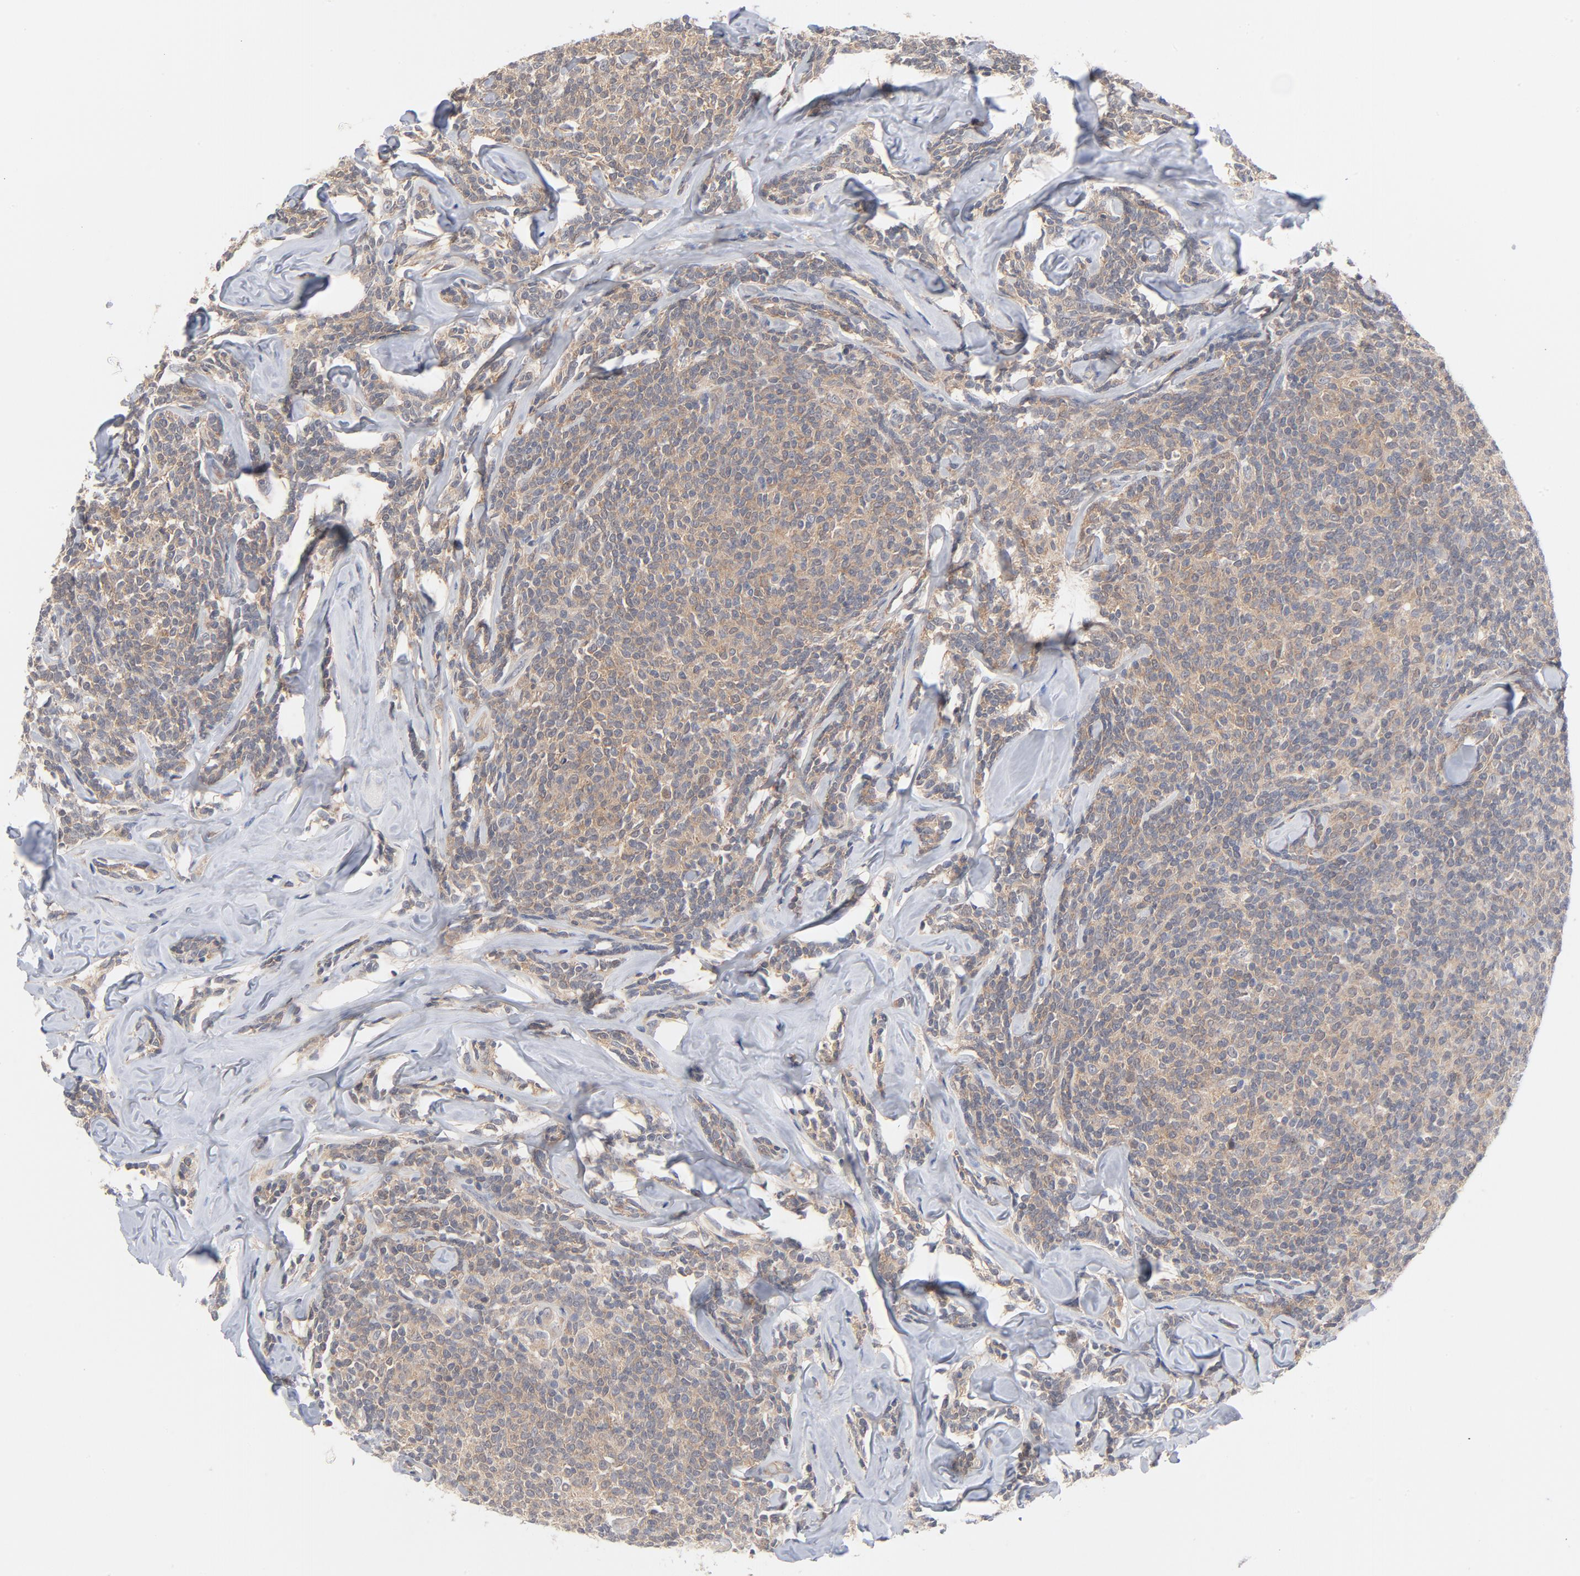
{"staining": {"intensity": "negative", "quantity": "none", "location": "none"}, "tissue": "lymphoma", "cell_type": "Tumor cells", "image_type": "cancer", "snomed": [{"axis": "morphology", "description": "Malignant lymphoma, non-Hodgkin's type, Low grade"}, {"axis": "topography", "description": "Lymph node"}], "caption": "DAB immunohistochemical staining of human lymphoma reveals no significant expression in tumor cells.", "gene": "UBL4A", "patient": {"sex": "female", "age": 56}}